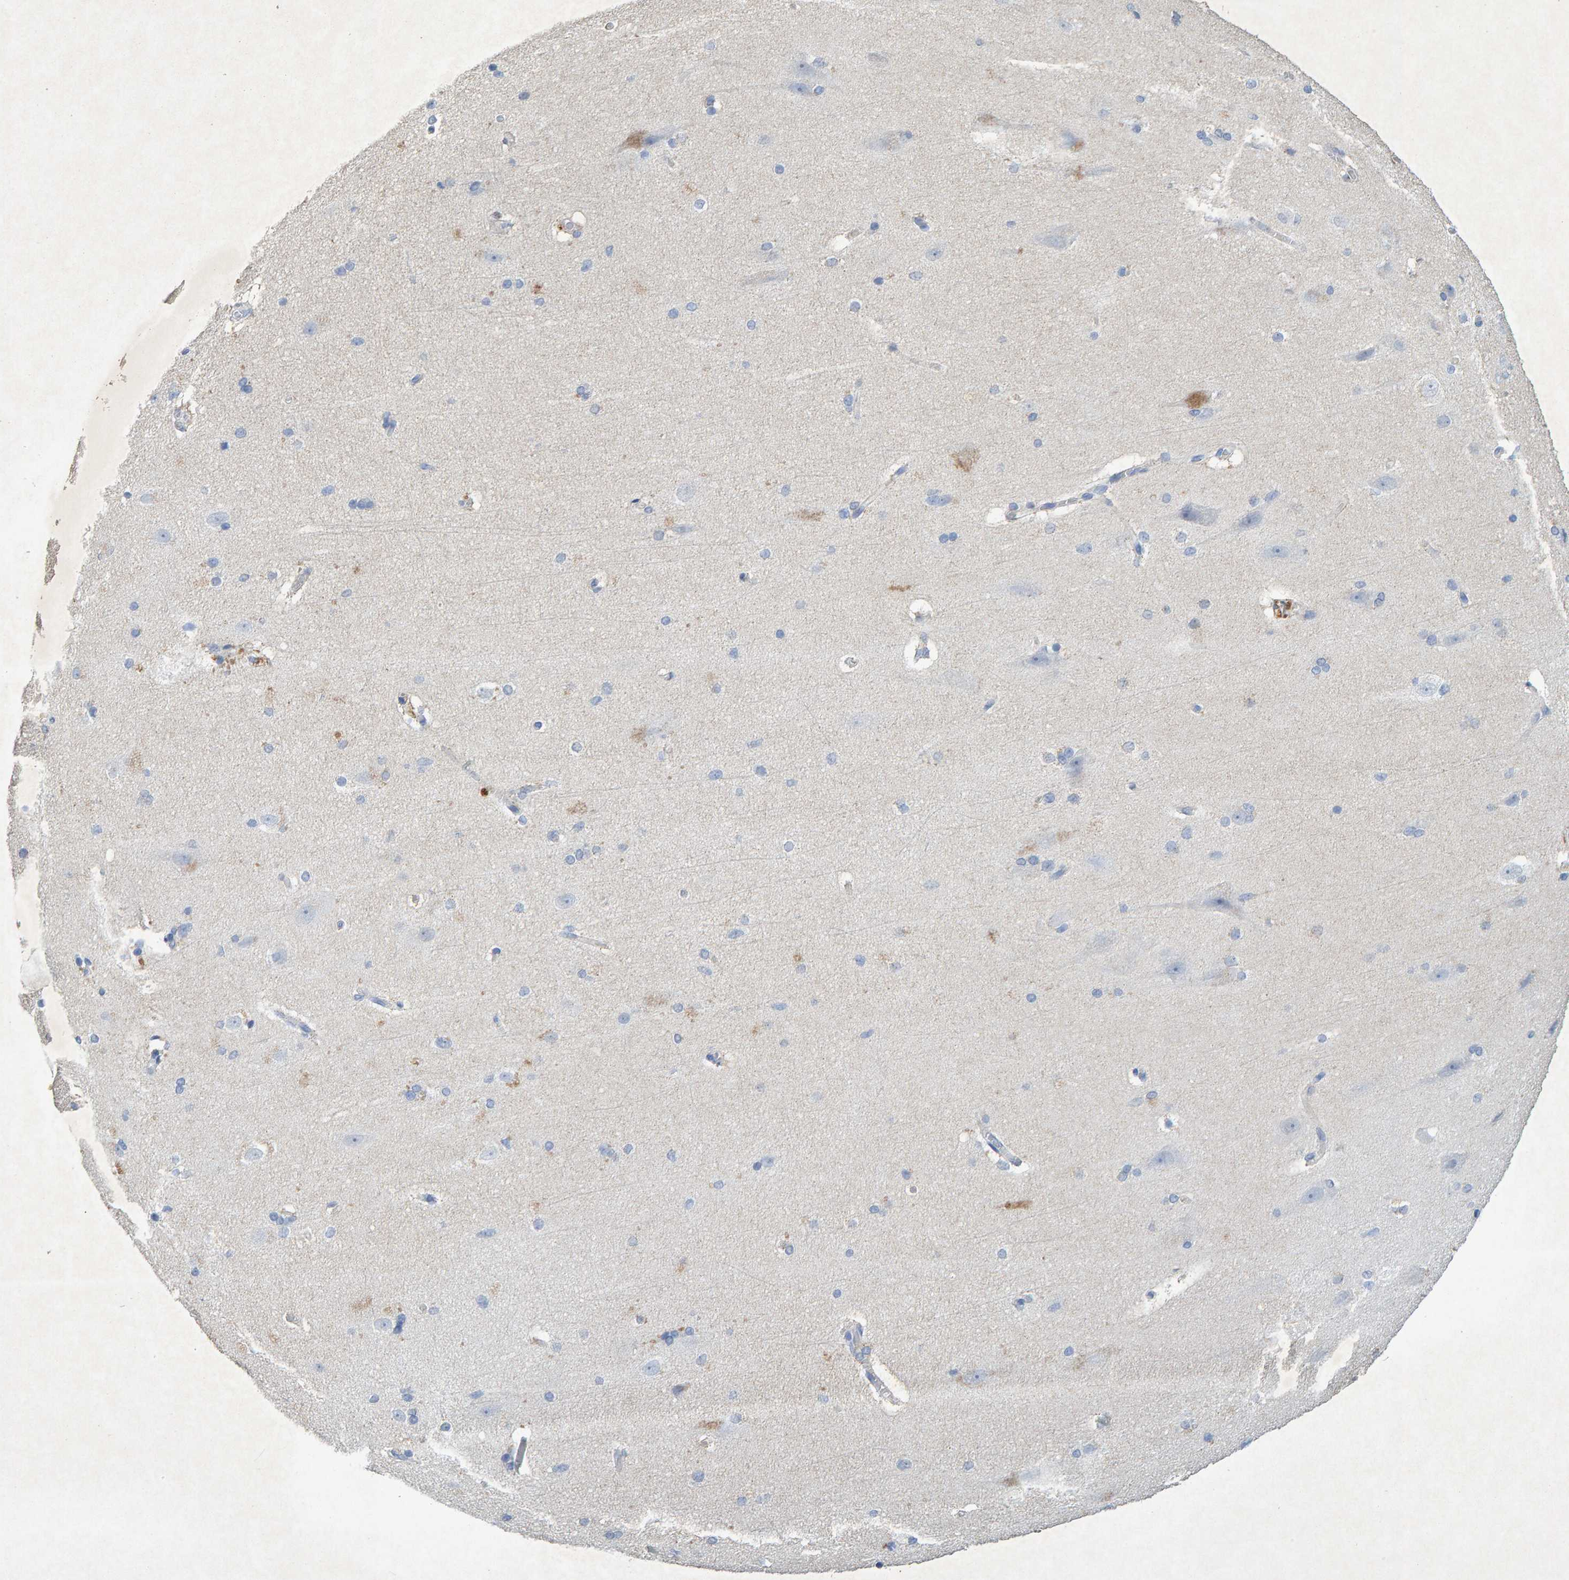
{"staining": {"intensity": "negative", "quantity": "none", "location": "none"}, "tissue": "cerebral cortex", "cell_type": "Endothelial cells", "image_type": "normal", "snomed": [{"axis": "morphology", "description": "Normal tissue, NOS"}, {"axis": "topography", "description": "Cerebral cortex"}, {"axis": "topography", "description": "Hippocampus"}], "caption": "IHC of normal cerebral cortex exhibits no positivity in endothelial cells.", "gene": "CTH", "patient": {"sex": "female", "age": 19}}